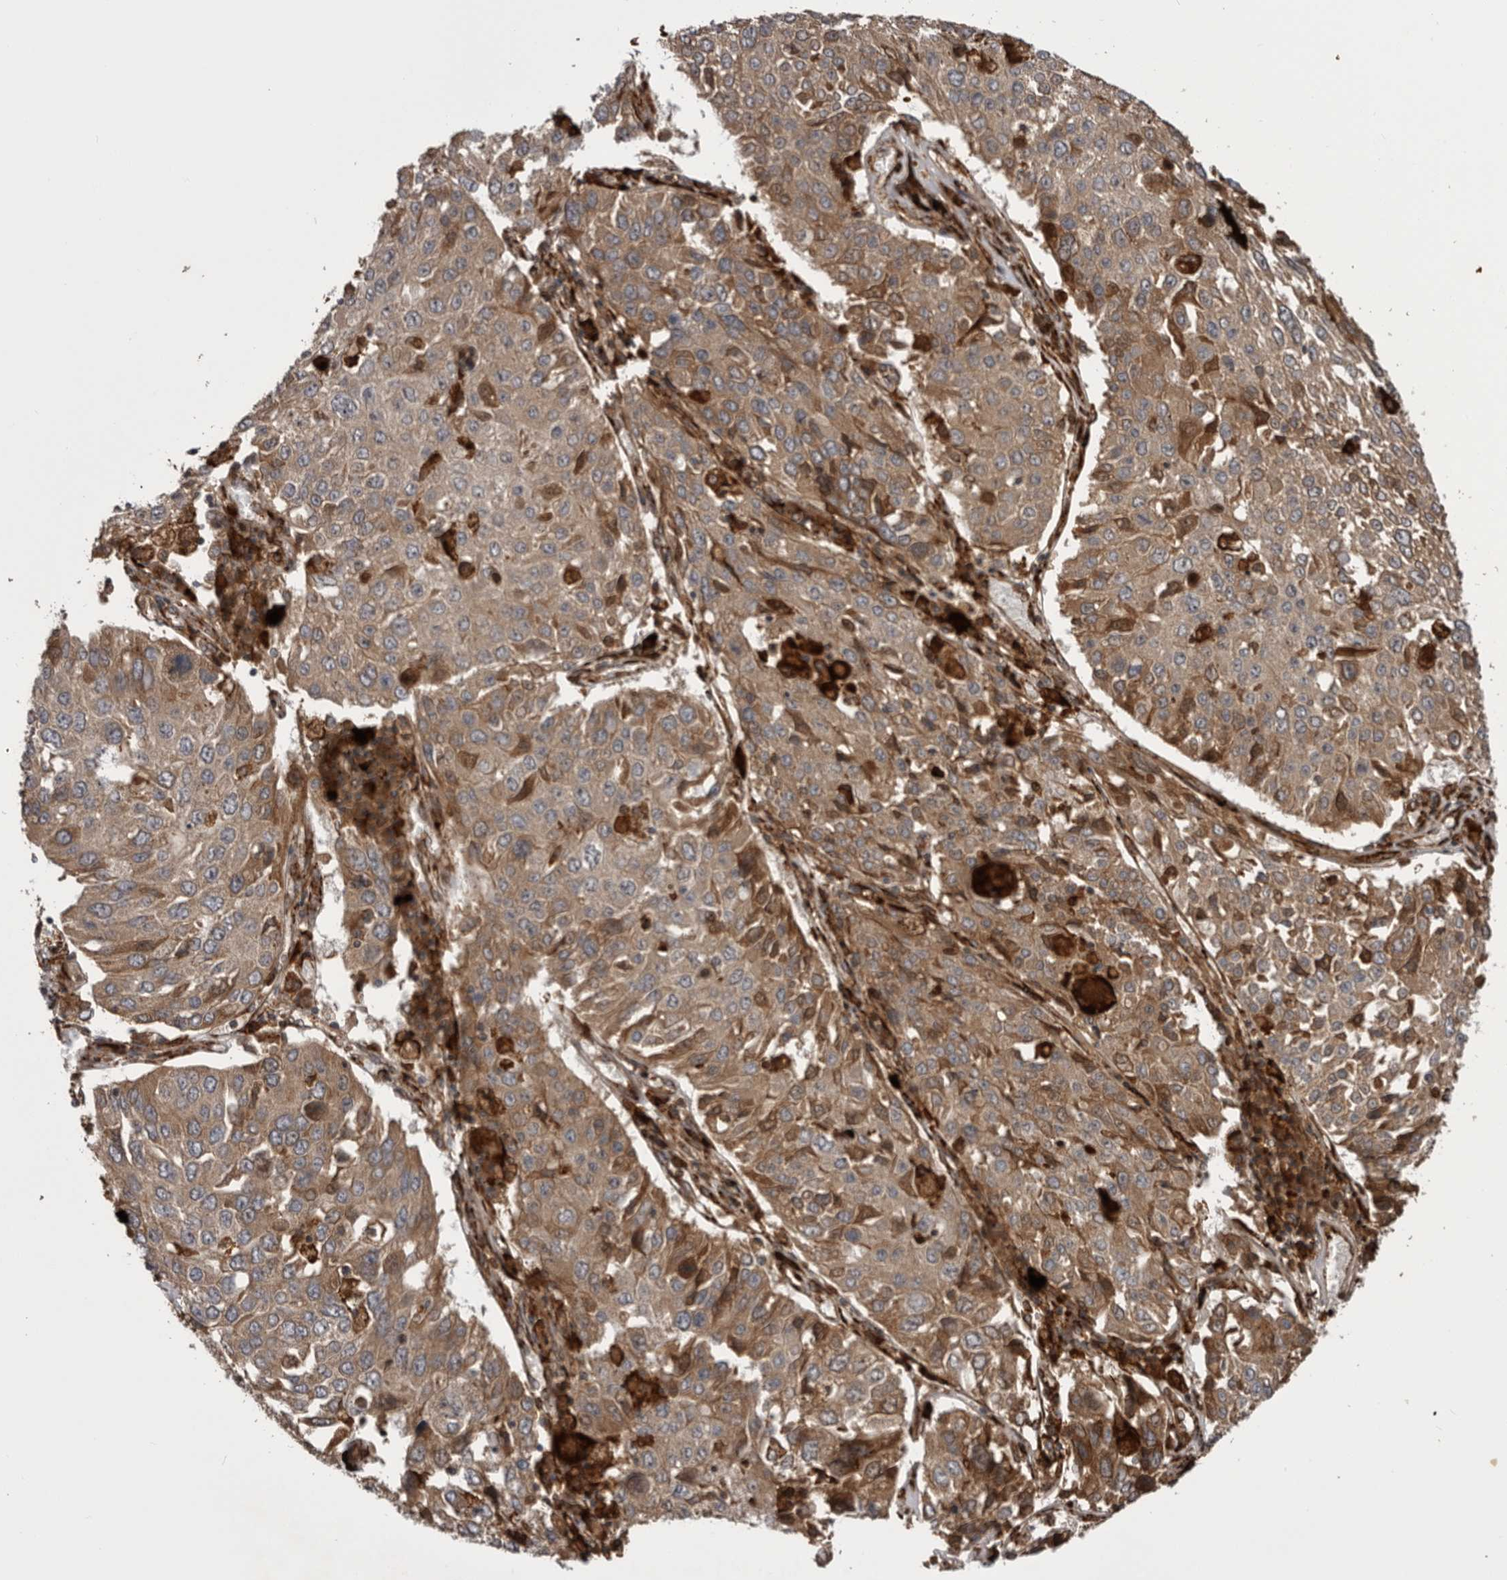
{"staining": {"intensity": "moderate", "quantity": ">75%", "location": "cytoplasmic/membranous"}, "tissue": "lung cancer", "cell_type": "Tumor cells", "image_type": "cancer", "snomed": [{"axis": "morphology", "description": "Squamous cell carcinoma, NOS"}, {"axis": "topography", "description": "Lung"}], "caption": "IHC staining of lung cancer (squamous cell carcinoma), which displays medium levels of moderate cytoplasmic/membranous expression in about >75% of tumor cells indicating moderate cytoplasmic/membranous protein staining. The staining was performed using DAB (3,3'-diaminobenzidine) (brown) for protein detection and nuclei were counterstained in hematoxylin (blue).", "gene": "RAB3GAP2", "patient": {"sex": "male", "age": 65}}